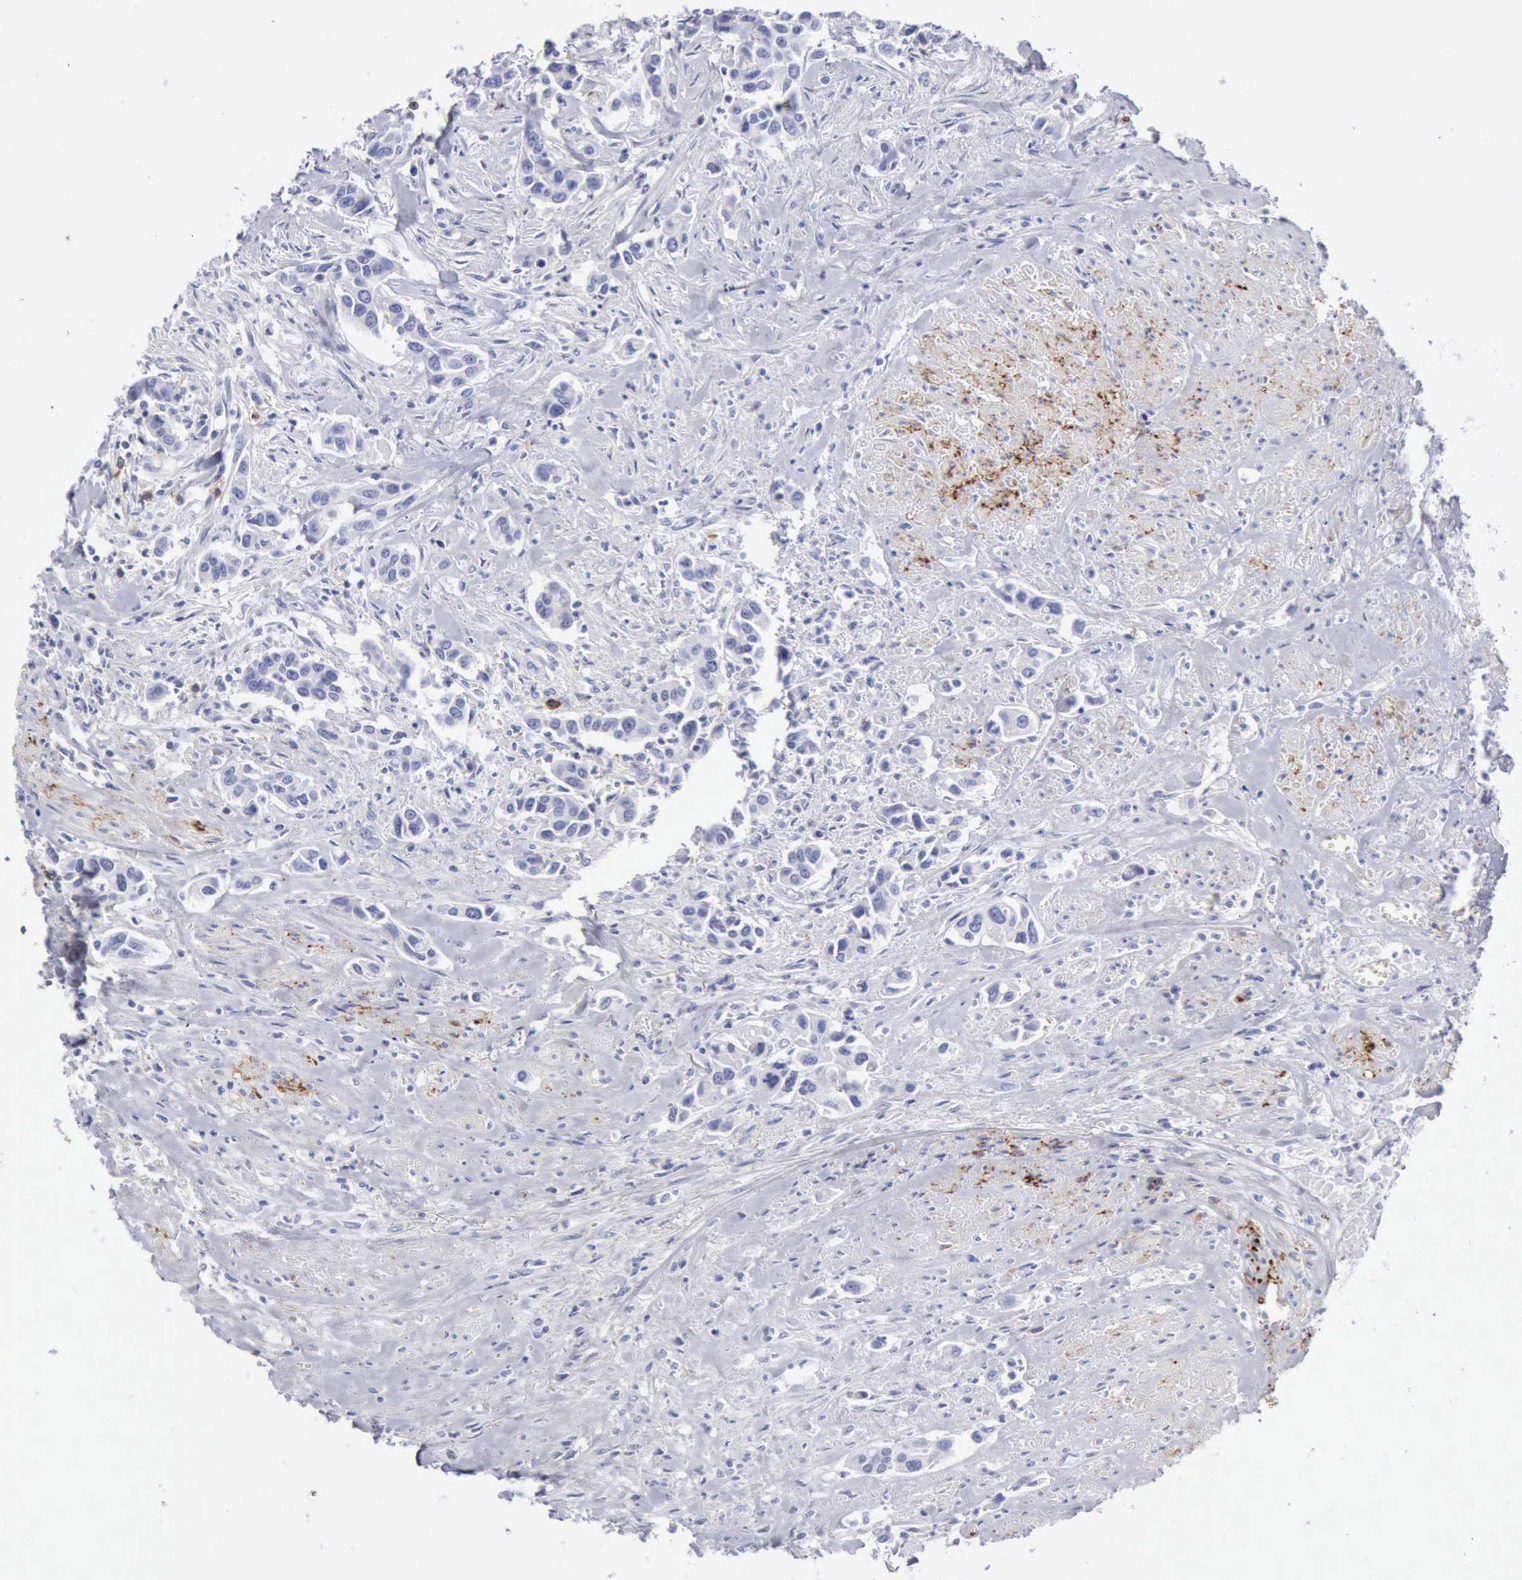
{"staining": {"intensity": "negative", "quantity": "none", "location": "none"}, "tissue": "urothelial cancer", "cell_type": "Tumor cells", "image_type": "cancer", "snomed": [{"axis": "morphology", "description": "Urothelial carcinoma, High grade"}, {"axis": "topography", "description": "Urinary bladder"}], "caption": "This is an immunohistochemistry (IHC) photomicrograph of urothelial cancer. There is no expression in tumor cells.", "gene": "NCAM1", "patient": {"sex": "male", "age": 86}}